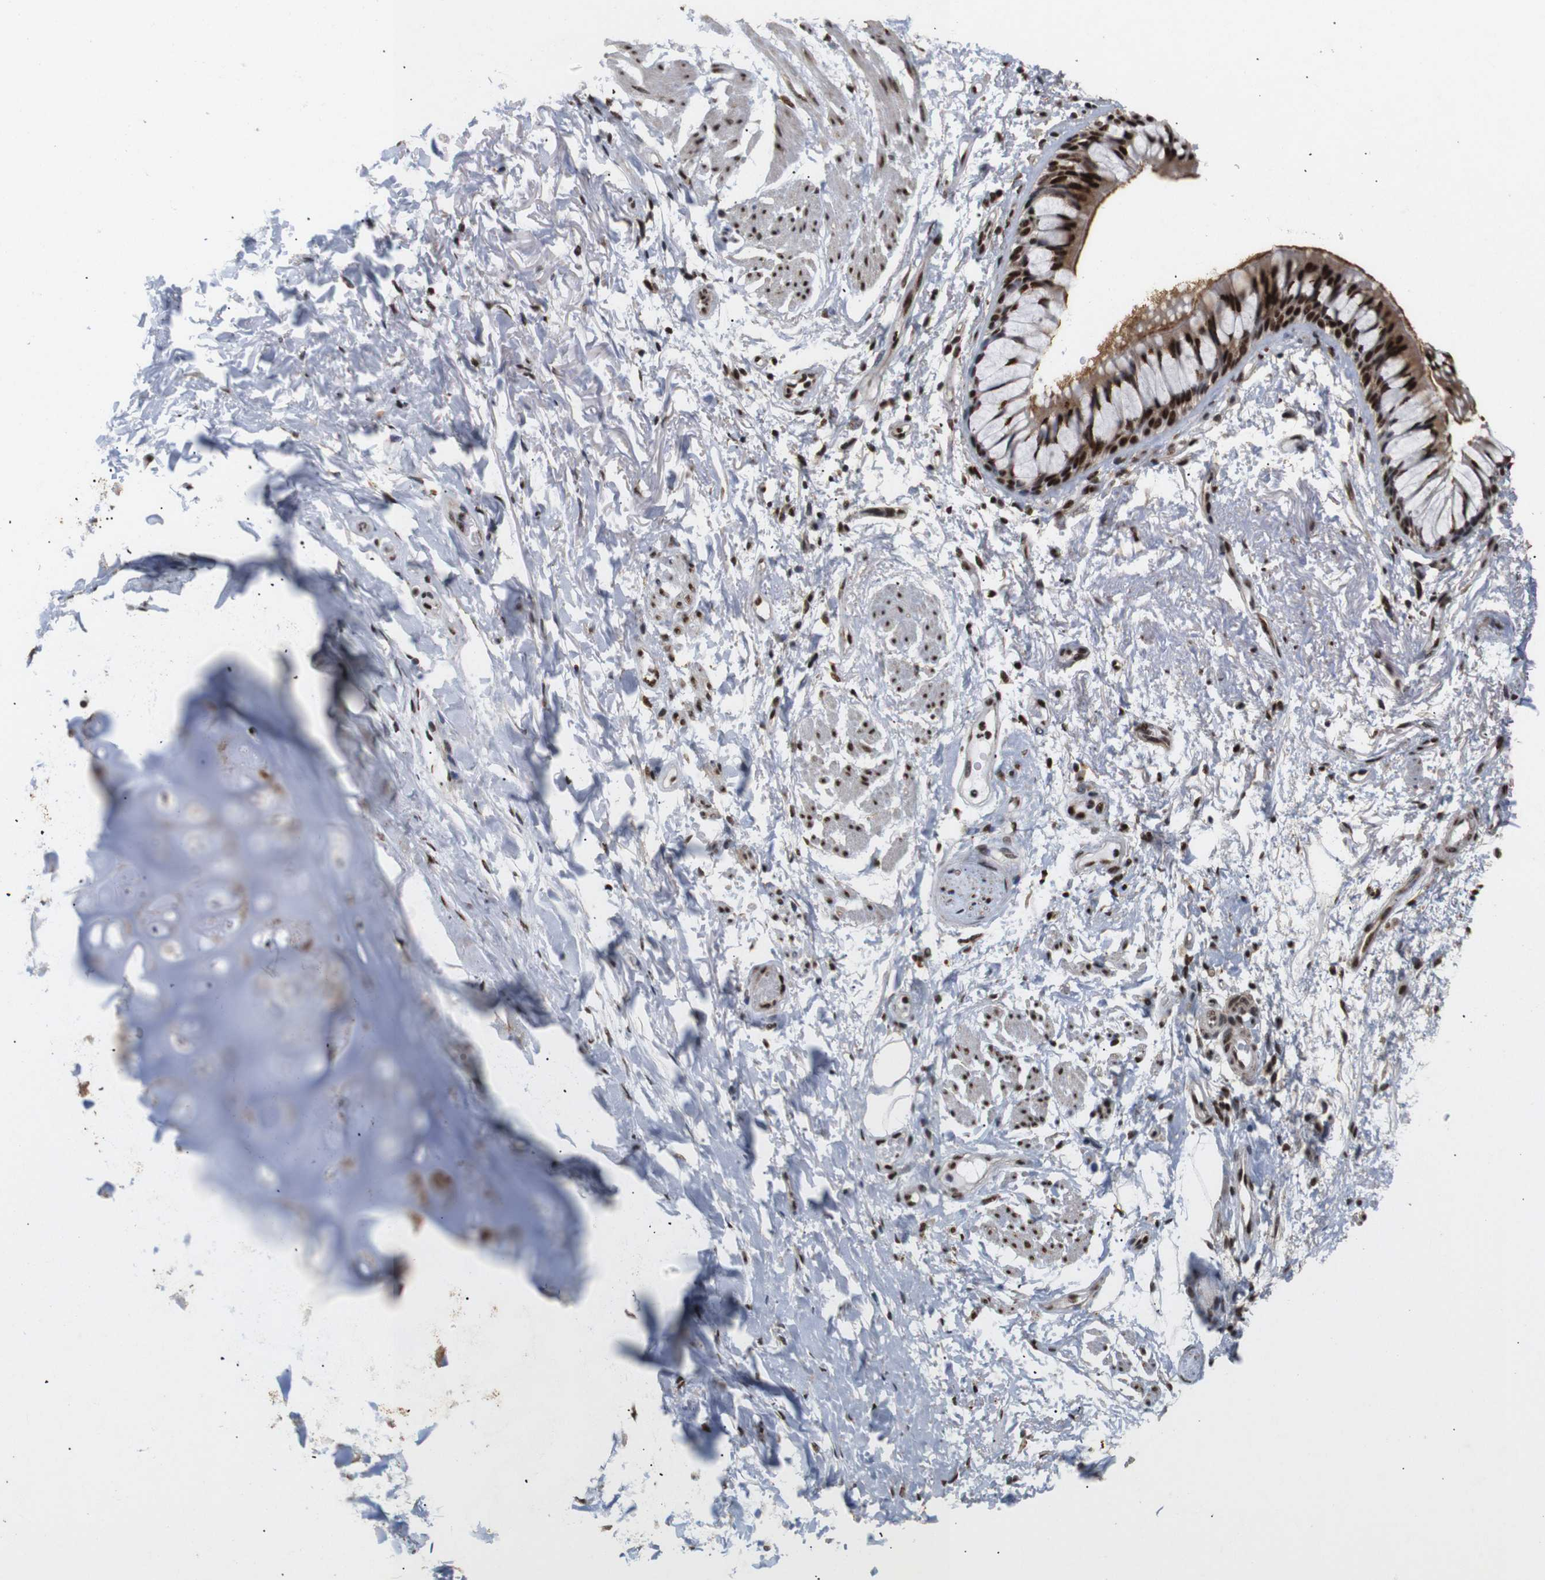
{"staining": {"intensity": "moderate", "quantity": ">75%", "location": "nuclear"}, "tissue": "adipose tissue", "cell_type": "Adipocytes", "image_type": "normal", "snomed": [{"axis": "morphology", "description": "Normal tissue, NOS"}, {"axis": "topography", "description": "Cartilage tissue"}, {"axis": "topography", "description": "Bronchus"}], "caption": "Brown immunohistochemical staining in normal adipose tissue demonstrates moderate nuclear staining in about >75% of adipocytes.", "gene": "PYM1", "patient": {"sex": "female", "age": 73}}